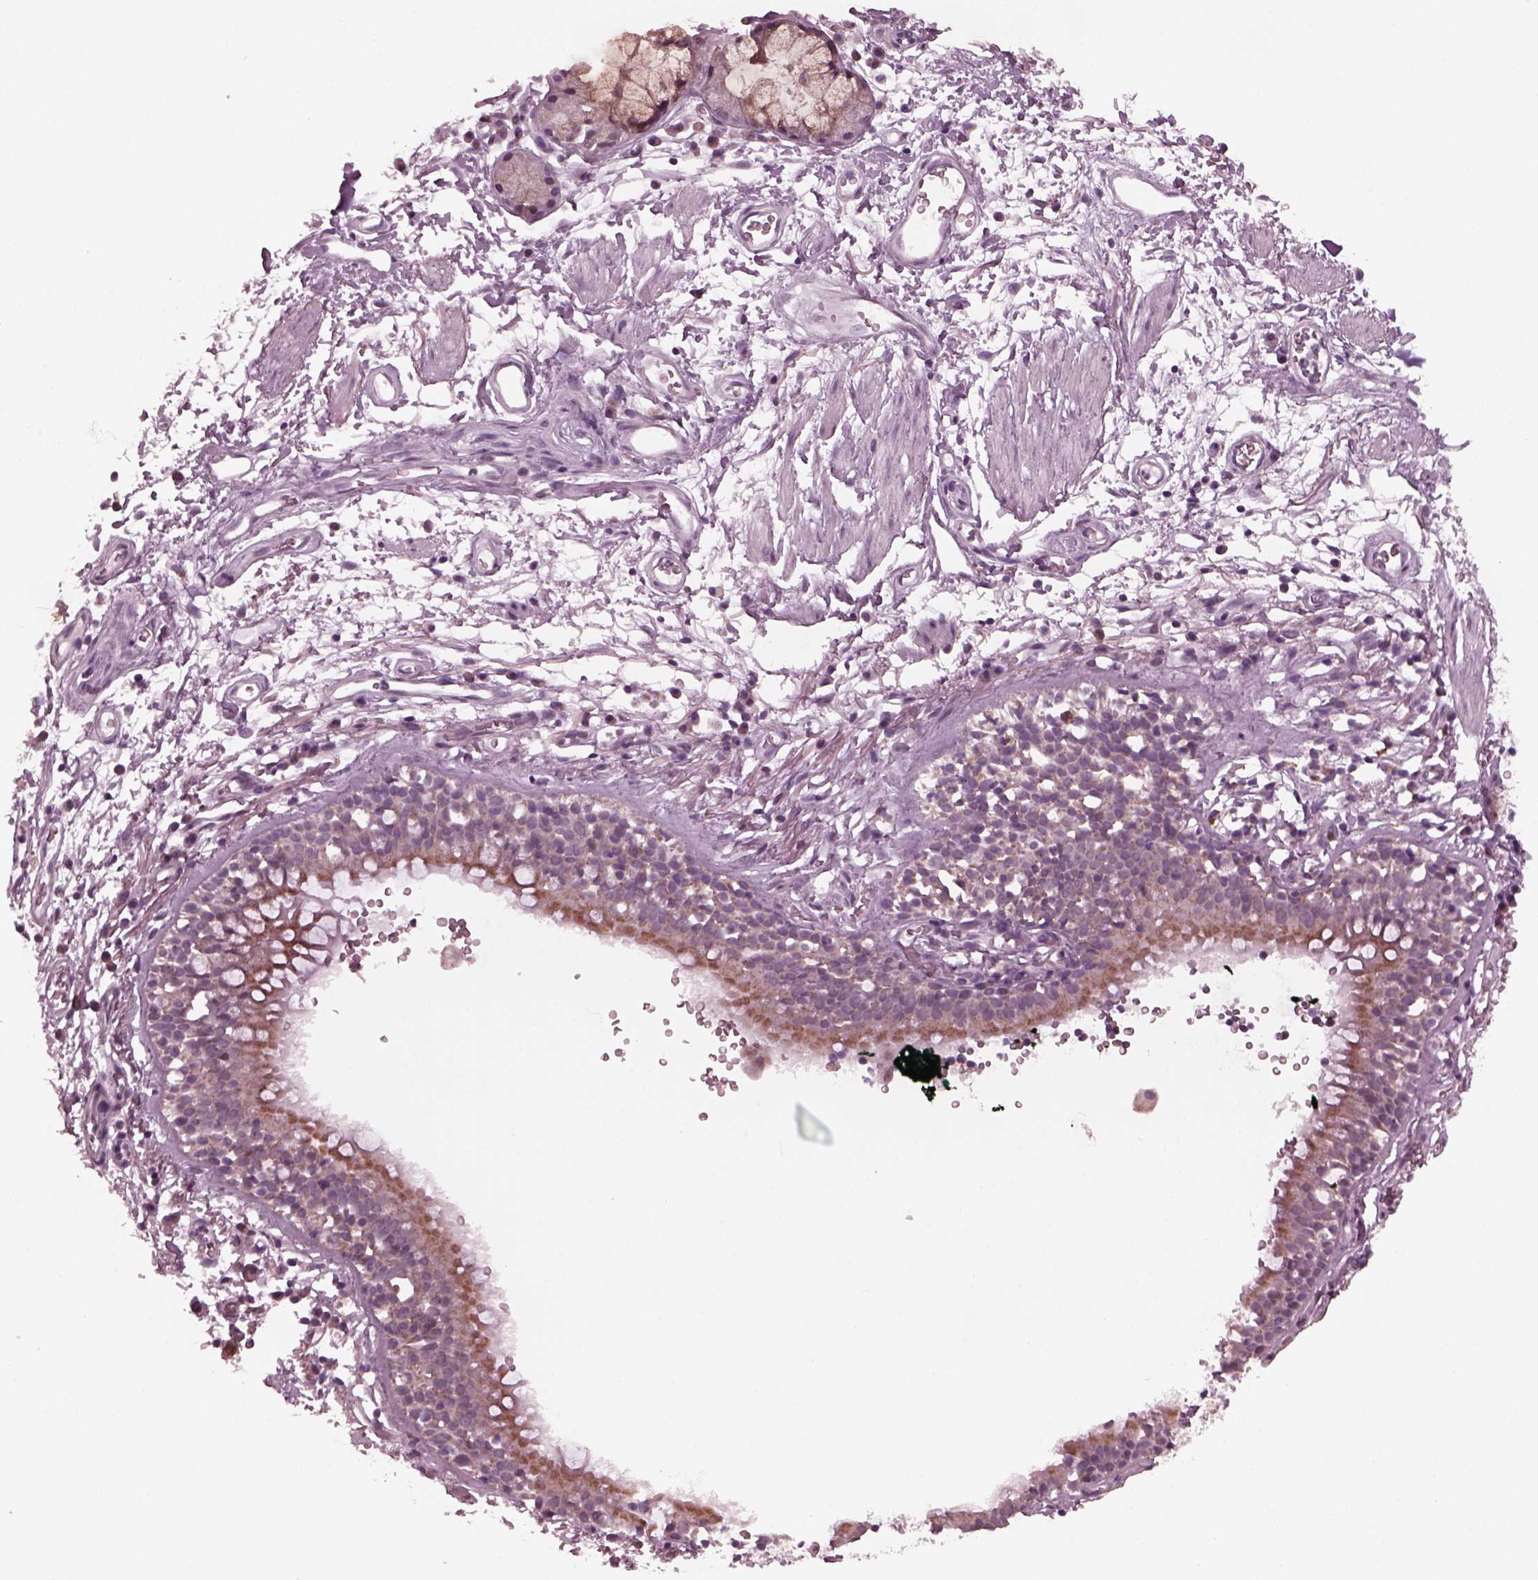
{"staining": {"intensity": "negative", "quantity": "none", "location": "none"}, "tissue": "adipose tissue", "cell_type": "Adipocytes", "image_type": "normal", "snomed": [{"axis": "morphology", "description": "Normal tissue, NOS"}, {"axis": "topography", "description": "Cartilage tissue"}, {"axis": "topography", "description": "Bronchus"}], "caption": "This photomicrograph is of benign adipose tissue stained with immunohistochemistry (IHC) to label a protein in brown with the nuclei are counter-stained blue. There is no positivity in adipocytes.", "gene": "CELSR3", "patient": {"sex": "male", "age": 58}}